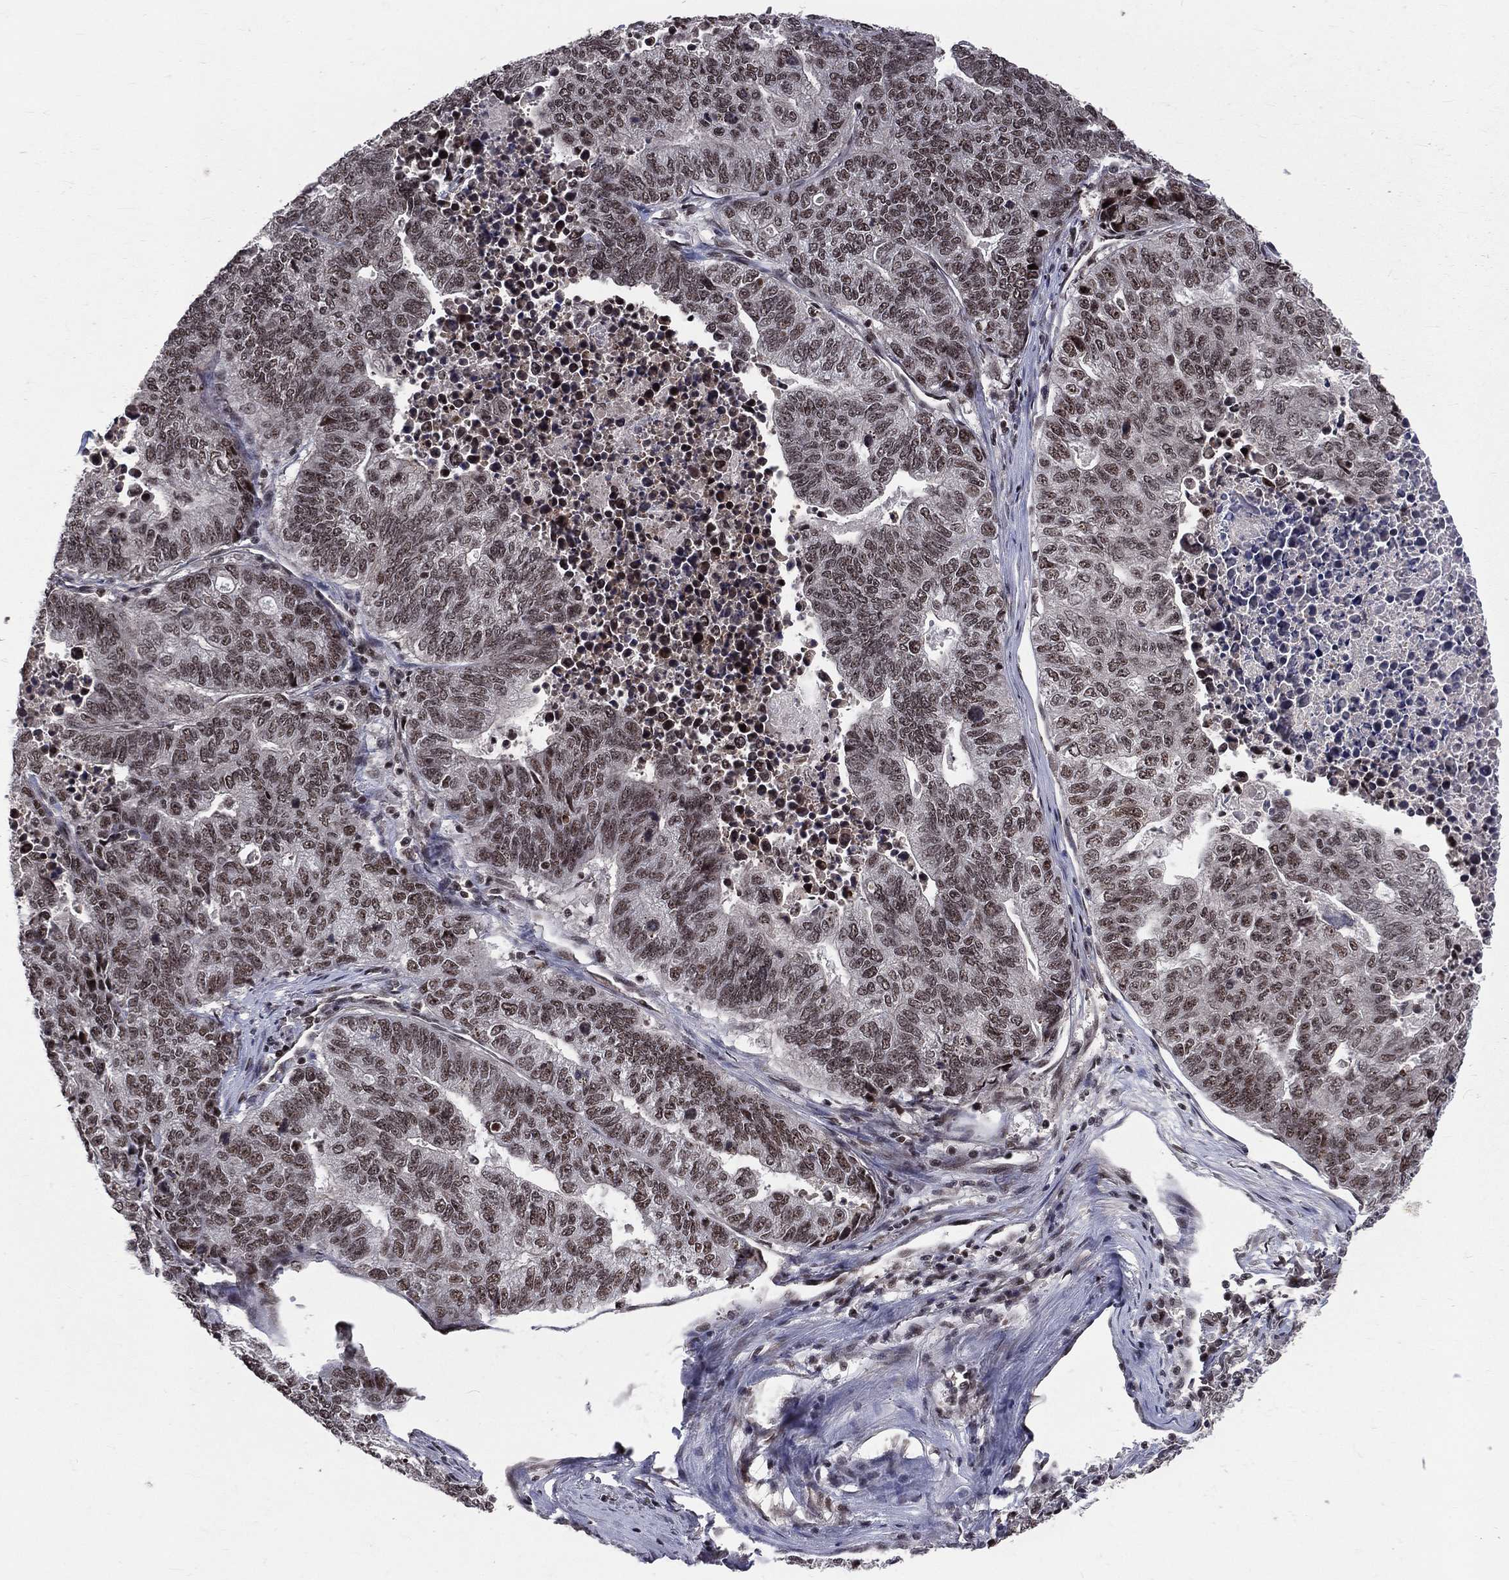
{"staining": {"intensity": "weak", "quantity": "25%-75%", "location": "nuclear"}, "tissue": "stomach cancer", "cell_type": "Tumor cells", "image_type": "cancer", "snomed": [{"axis": "morphology", "description": "Adenocarcinoma, NOS"}, {"axis": "topography", "description": "Stomach, upper"}], "caption": "Stomach adenocarcinoma tissue shows weak nuclear positivity in about 25%-75% of tumor cells", "gene": "SMC3", "patient": {"sex": "female", "age": 67}}